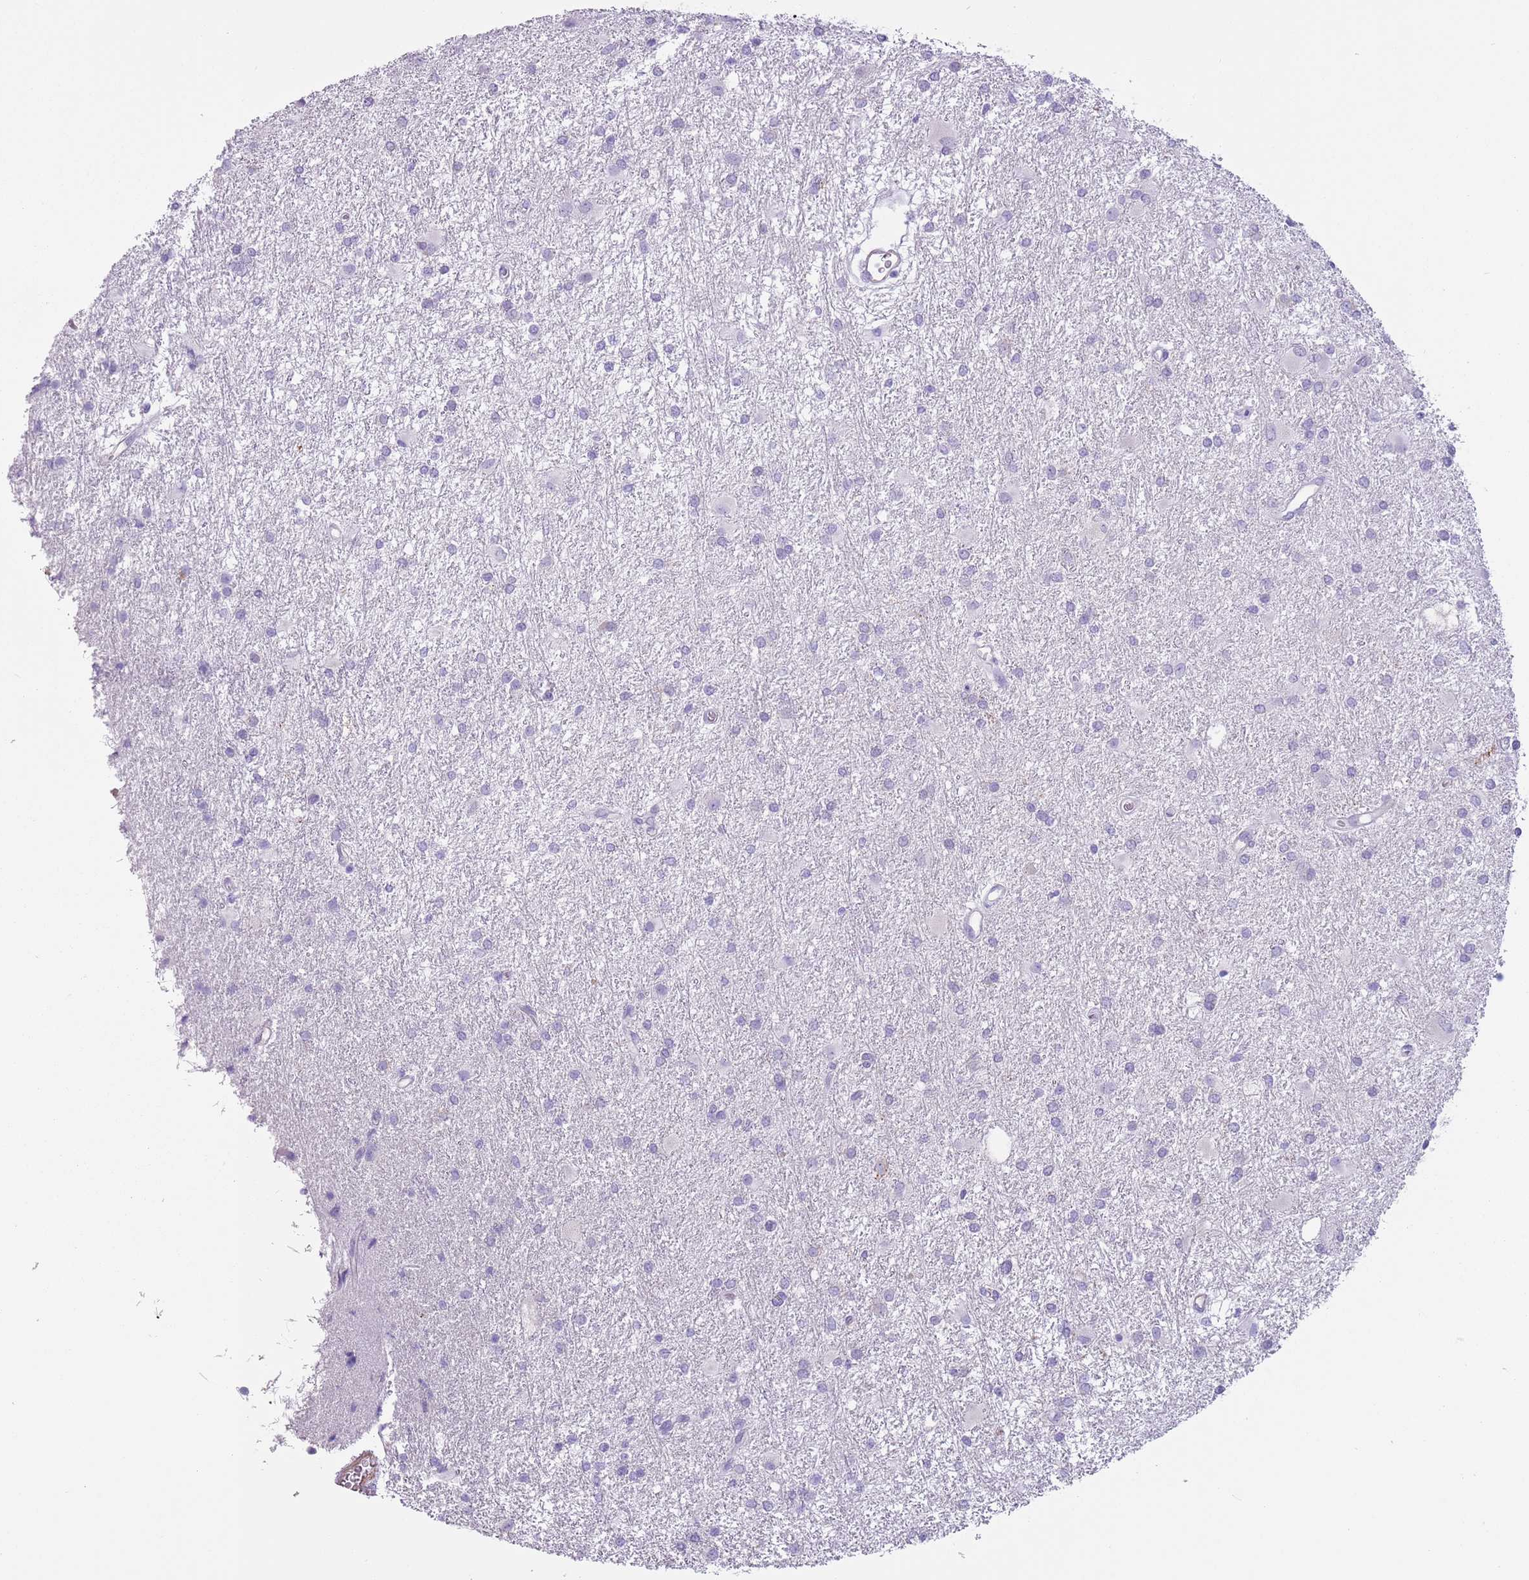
{"staining": {"intensity": "negative", "quantity": "none", "location": "none"}, "tissue": "glioma", "cell_type": "Tumor cells", "image_type": "cancer", "snomed": [{"axis": "morphology", "description": "Glioma, malignant, High grade"}, {"axis": "topography", "description": "Brain"}], "caption": "Photomicrograph shows no significant protein staining in tumor cells of glioma.", "gene": "SLC7A14", "patient": {"sex": "female", "age": 50}}